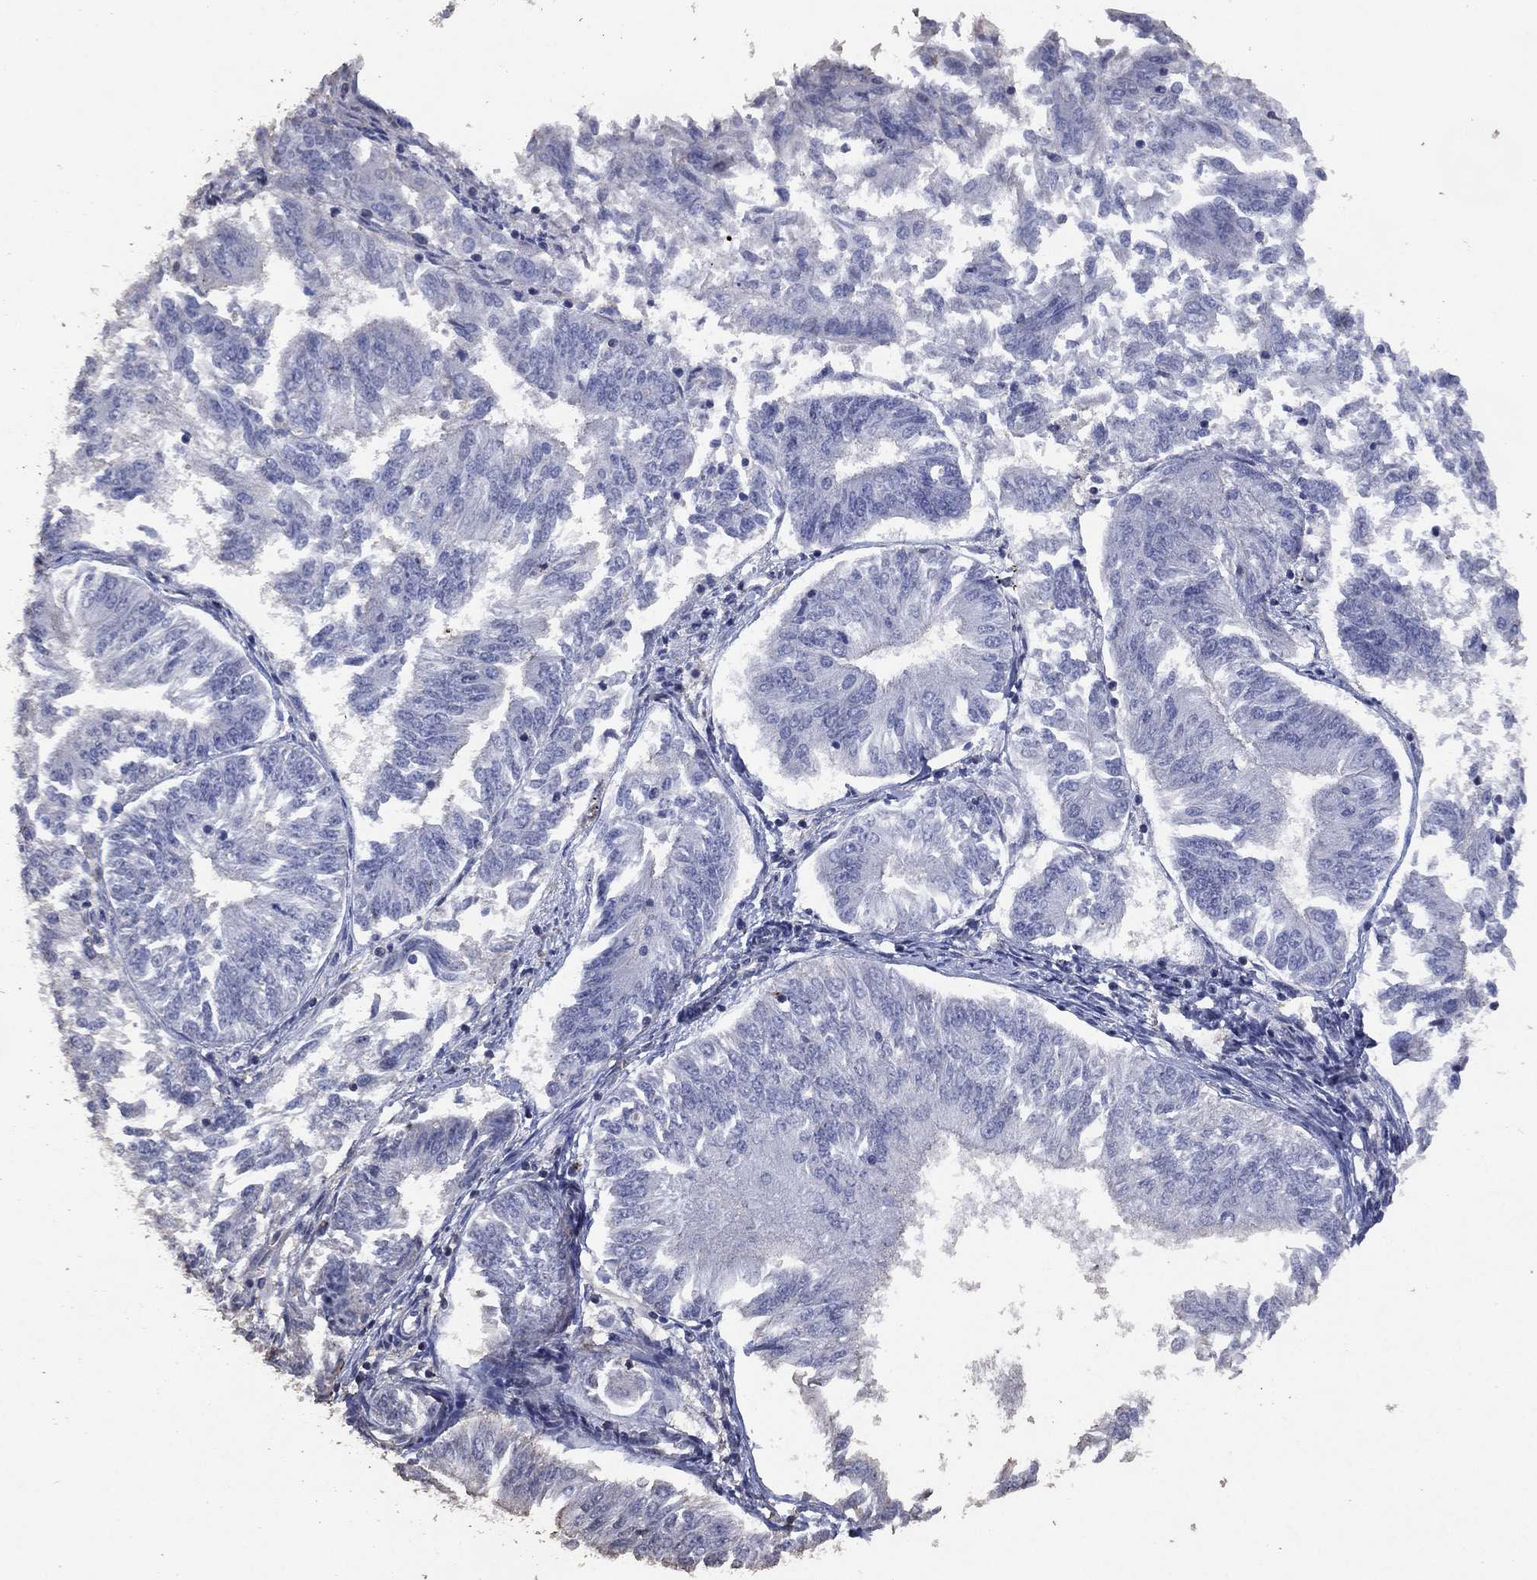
{"staining": {"intensity": "negative", "quantity": "none", "location": "none"}, "tissue": "endometrial cancer", "cell_type": "Tumor cells", "image_type": "cancer", "snomed": [{"axis": "morphology", "description": "Adenocarcinoma, NOS"}, {"axis": "topography", "description": "Endometrium"}], "caption": "There is no significant expression in tumor cells of endometrial adenocarcinoma. Nuclei are stained in blue.", "gene": "ADPRHL1", "patient": {"sex": "female", "age": 58}}